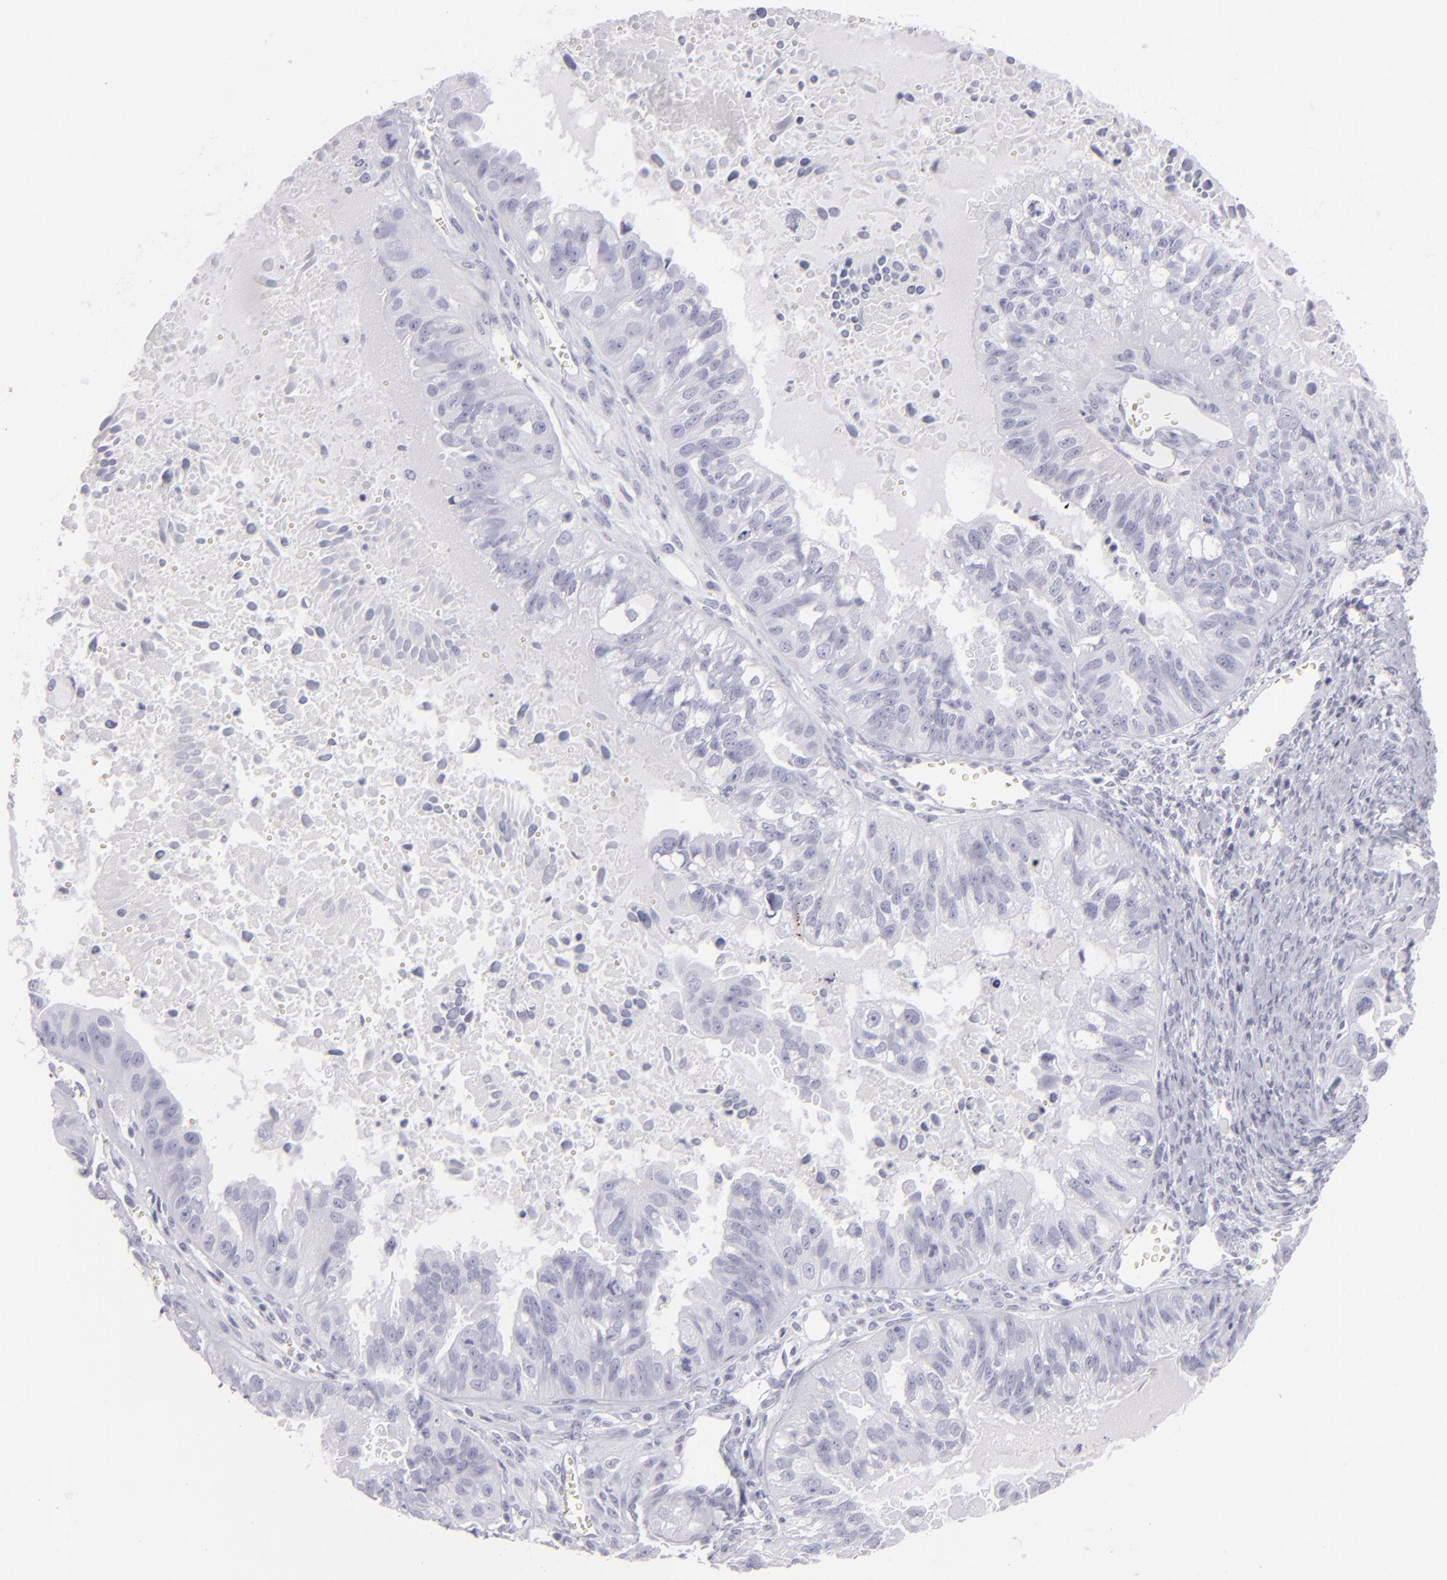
{"staining": {"intensity": "negative", "quantity": "none", "location": "none"}, "tissue": "ovarian cancer", "cell_type": "Tumor cells", "image_type": "cancer", "snomed": [{"axis": "morphology", "description": "Carcinoma, endometroid"}, {"axis": "topography", "description": "Ovary"}], "caption": "This is an IHC histopathology image of ovarian cancer. There is no expression in tumor cells.", "gene": "FLG", "patient": {"sex": "female", "age": 85}}